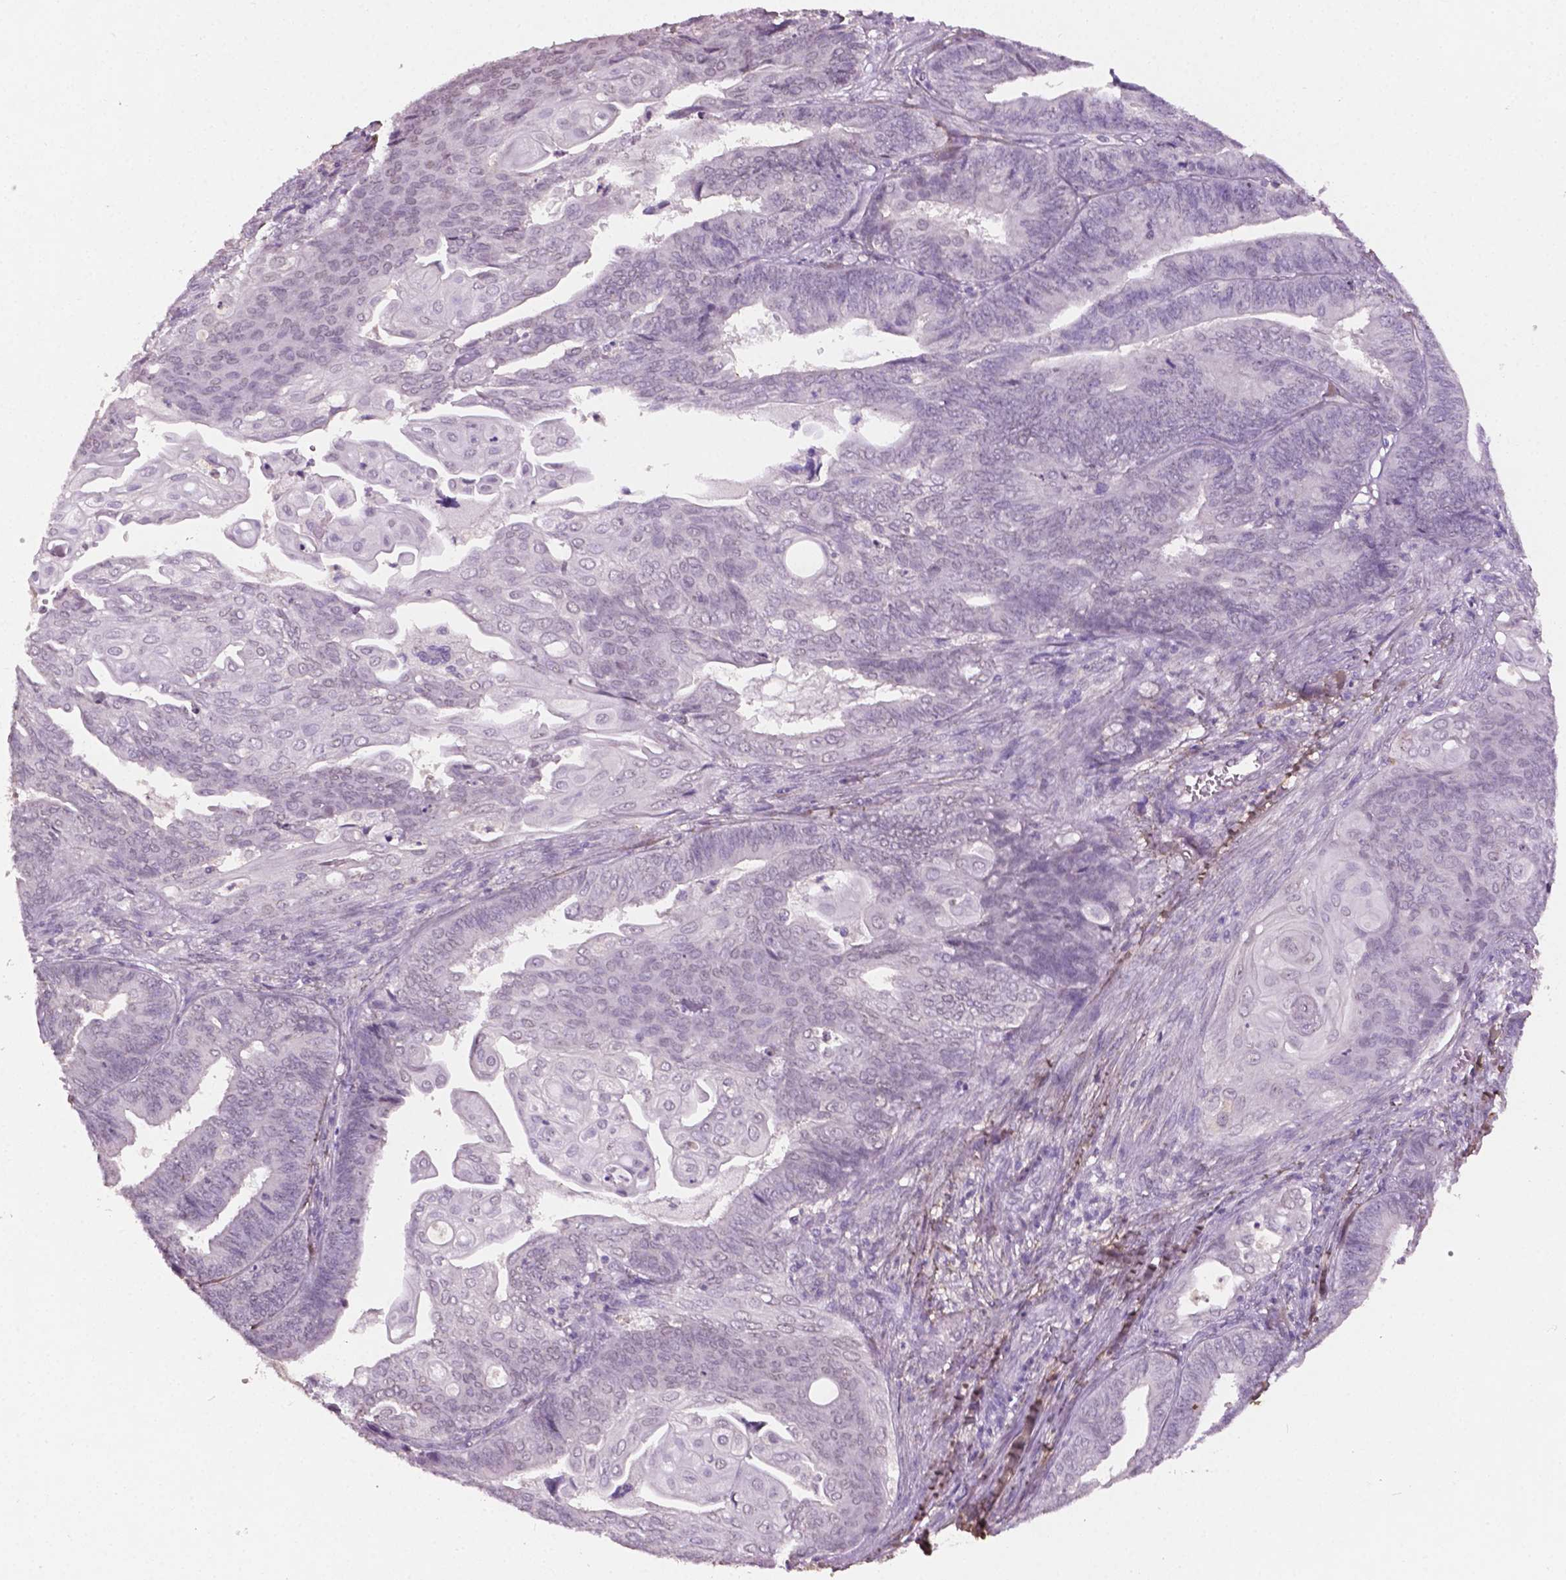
{"staining": {"intensity": "negative", "quantity": "none", "location": "none"}, "tissue": "endometrial cancer", "cell_type": "Tumor cells", "image_type": "cancer", "snomed": [{"axis": "morphology", "description": "Adenocarcinoma, NOS"}, {"axis": "topography", "description": "Endometrium"}], "caption": "Image shows no protein expression in tumor cells of endometrial cancer tissue. The staining was performed using DAB to visualize the protein expression in brown, while the nuclei were stained in blue with hematoxylin (Magnification: 20x).", "gene": "DLG2", "patient": {"sex": "female", "age": 73}}